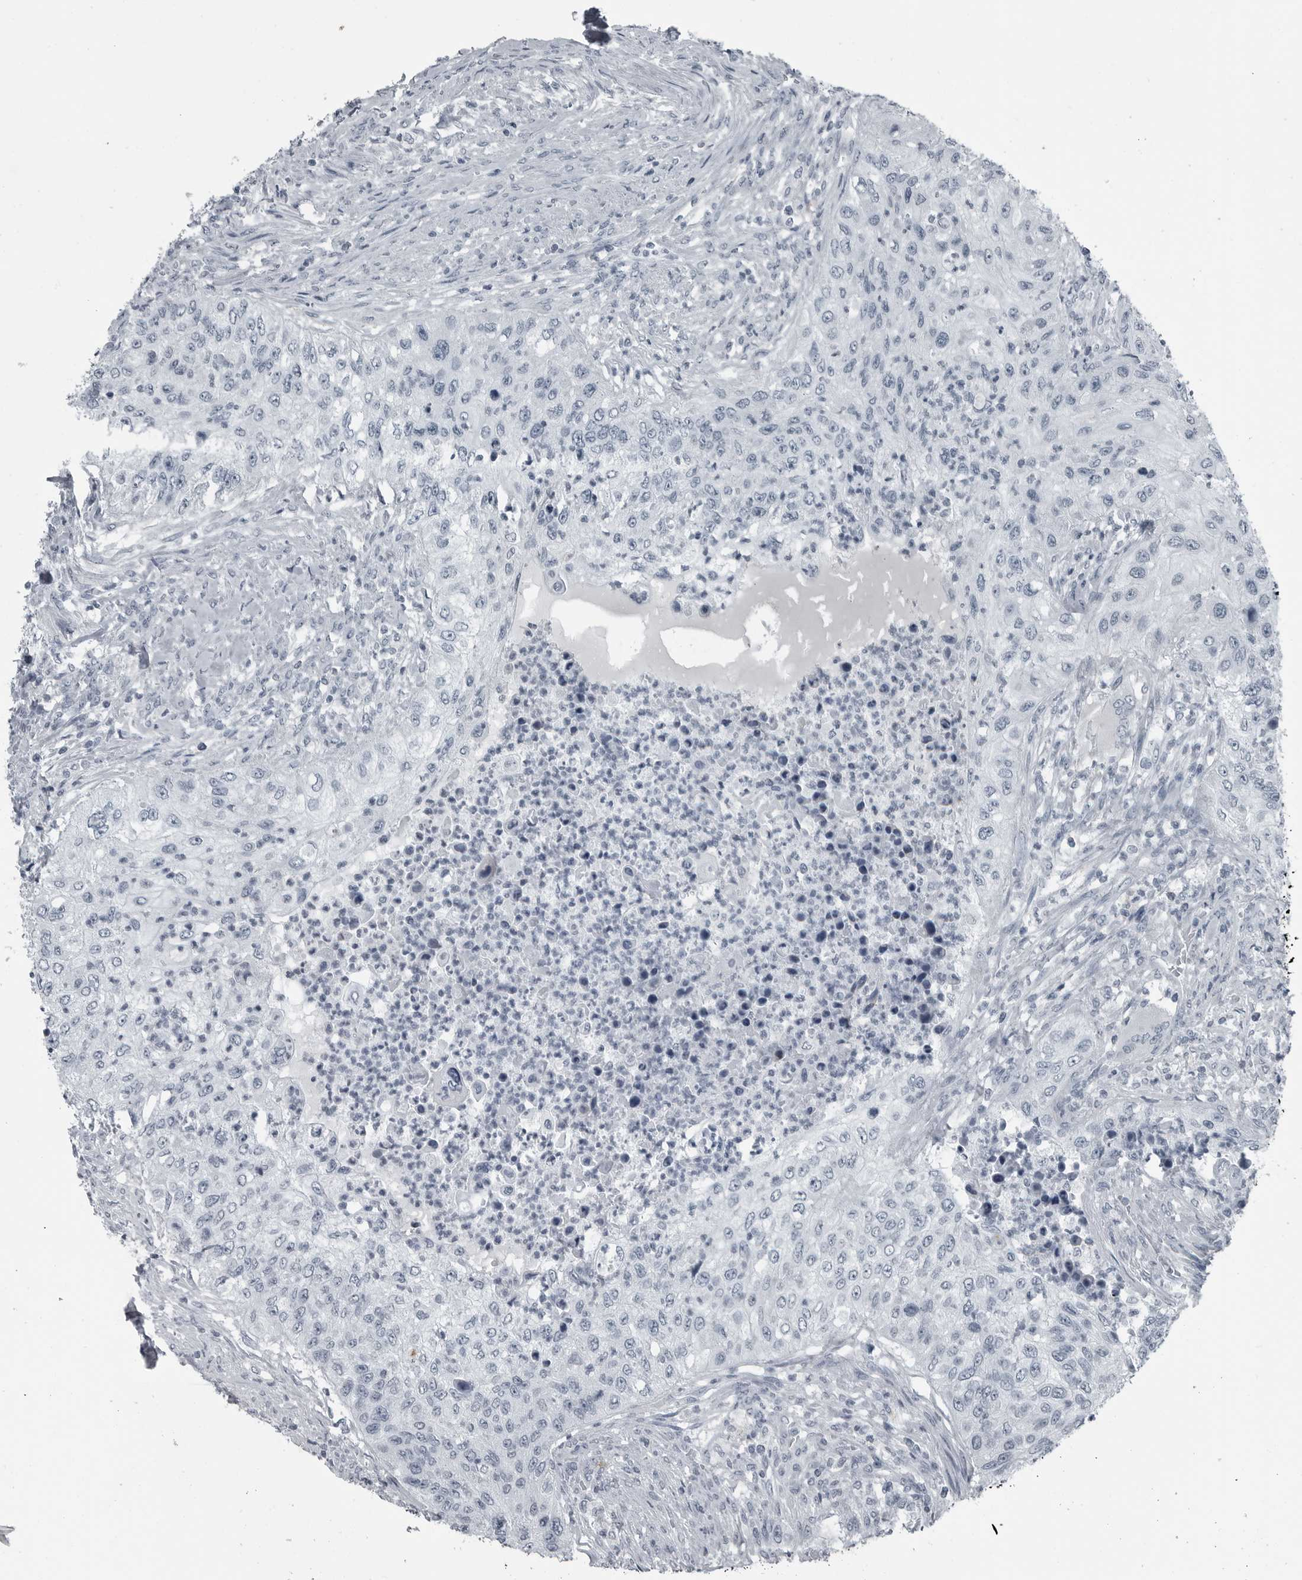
{"staining": {"intensity": "negative", "quantity": "none", "location": "none"}, "tissue": "urothelial cancer", "cell_type": "Tumor cells", "image_type": "cancer", "snomed": [{"axis": "morphology", "description": "Urothelial carcinoma, High grade"}, {"axis": "topography", "description": "Urinary bladder"}], "caption": "The immunohistochemistry photomicrograph has no significant staining in tumor cells of urothelial carcinoma (high-grade) tissue.", "gene": "GAK", "patient": {"sex": "female", "age": 60}}